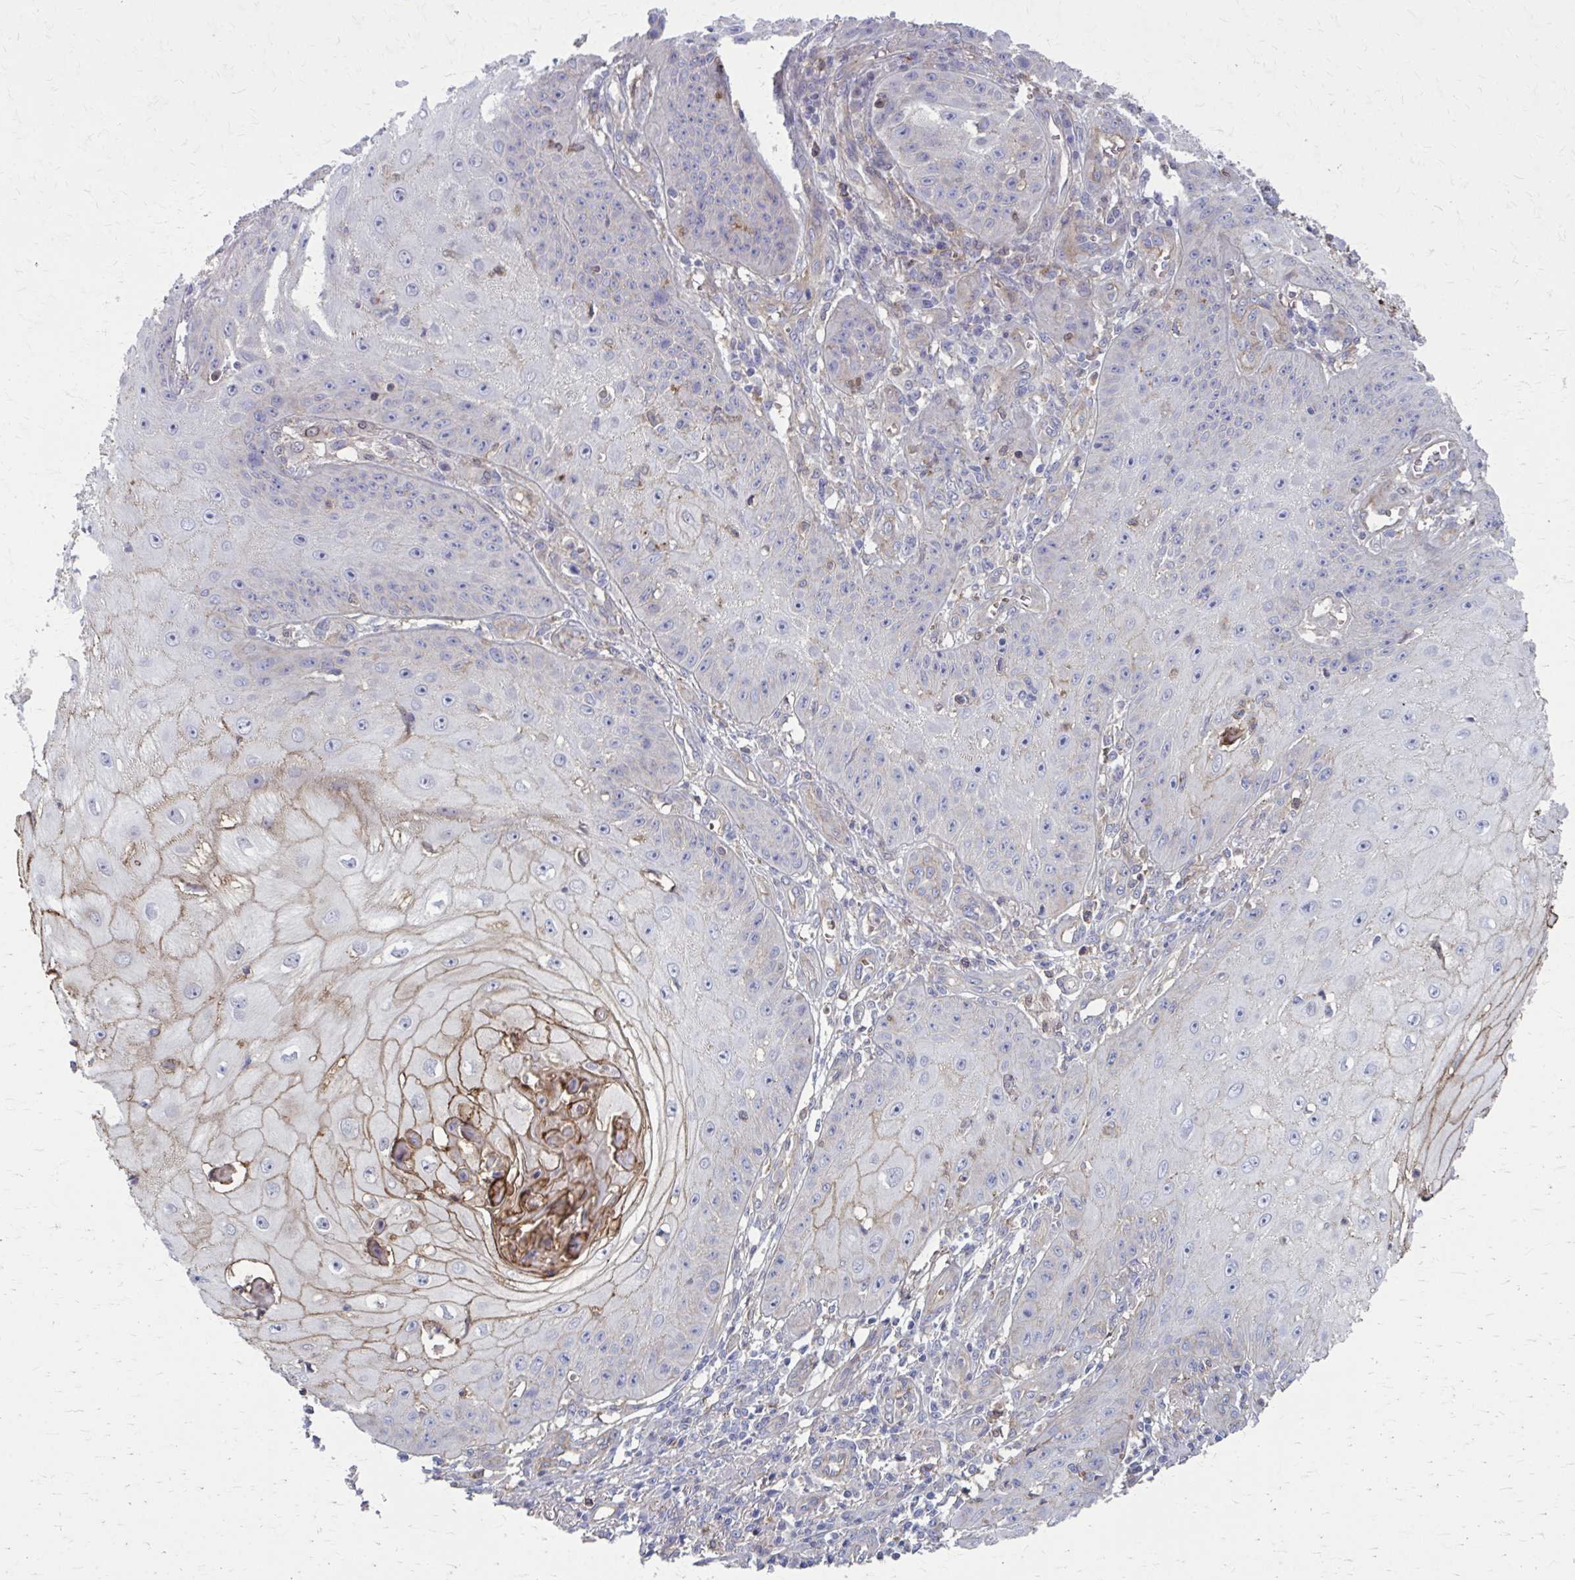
{"staining": {"intensity": "moderate", "quantity": "<25%", "location": "cytoplasmic/membranous"}, "tissue": "skin cancer", "cell_type": "Tumor cells", "image_type": "cancer", "snomed": [{"axis": "morphology", "description": "Squamous cell carcinoma, NOS"}, {"axis": "topography", "description": "Skin"}], "caption": "Skin cancer (squamous cell carcinoma) was stained to show a protein in brown. There is low levels of moderate cytoplasmic/membranous staining in approximately <25% of tumor cells.", "gene": "MMP14", "patient": {"sex": "male", "age": 70}}